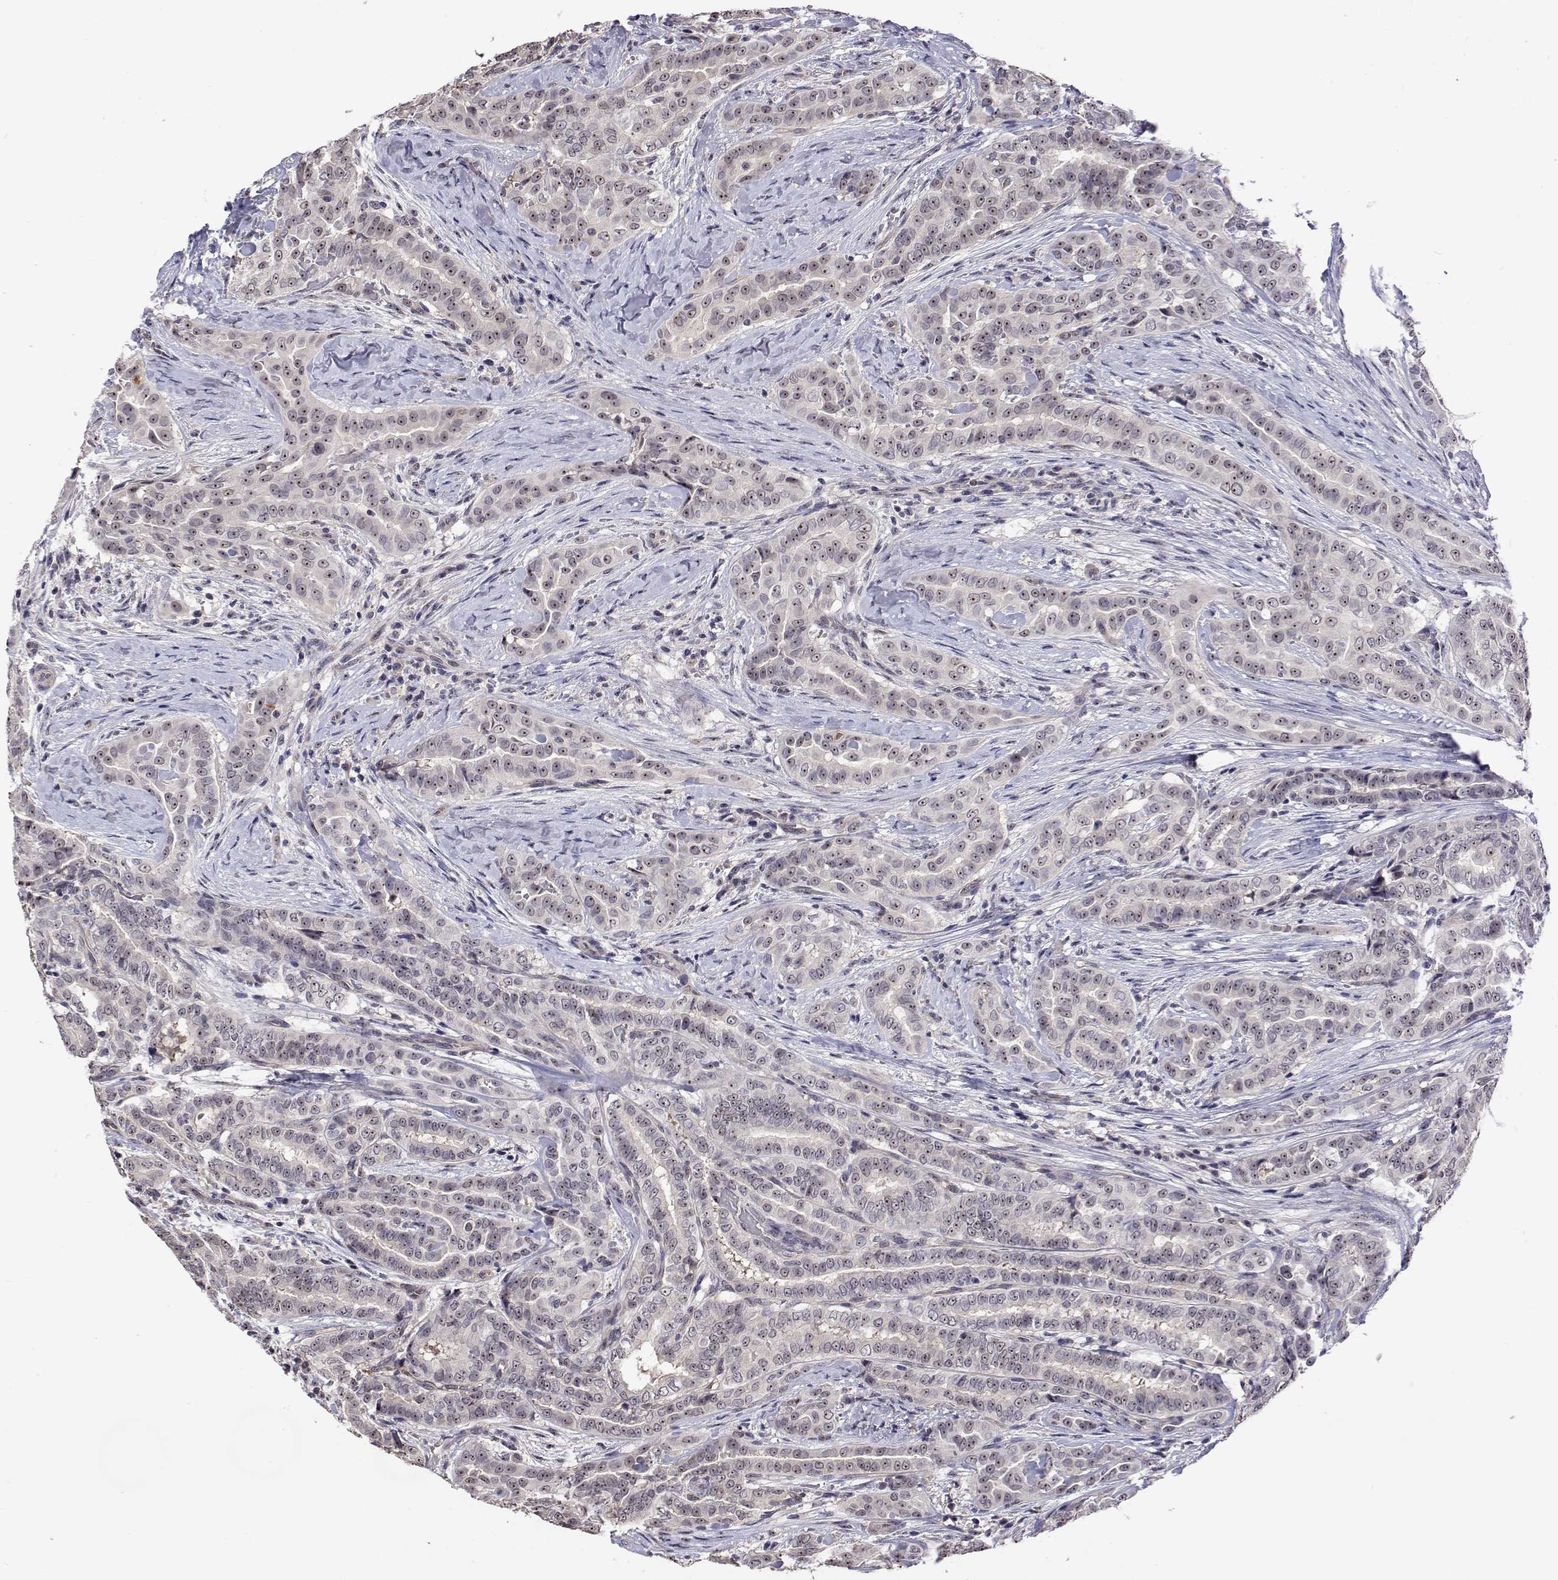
{"staining": {"intensity": "weak", "quantity": "<25%", "location": "nuclear"}, "tissue": "thyroid cancer", "cell_type": "Tumor cells", "image_type": "cancer", "snomed": [{"axis": "morphology", "description": "Papillary adenocarcinoma, NOS"}, {"axis": "morphology", "description": "Papillary adenoma metastatic"}, {"axis": "topography", "description": "Thyroid gland"}], "caption": "DAB immunohistochemical staining of thyroid cancer (papillary adenoma metastatic) exhibits no significant expression in tumor cells.", "gene": "NHP2", "patient": {"sex": "female", "age": 50}}